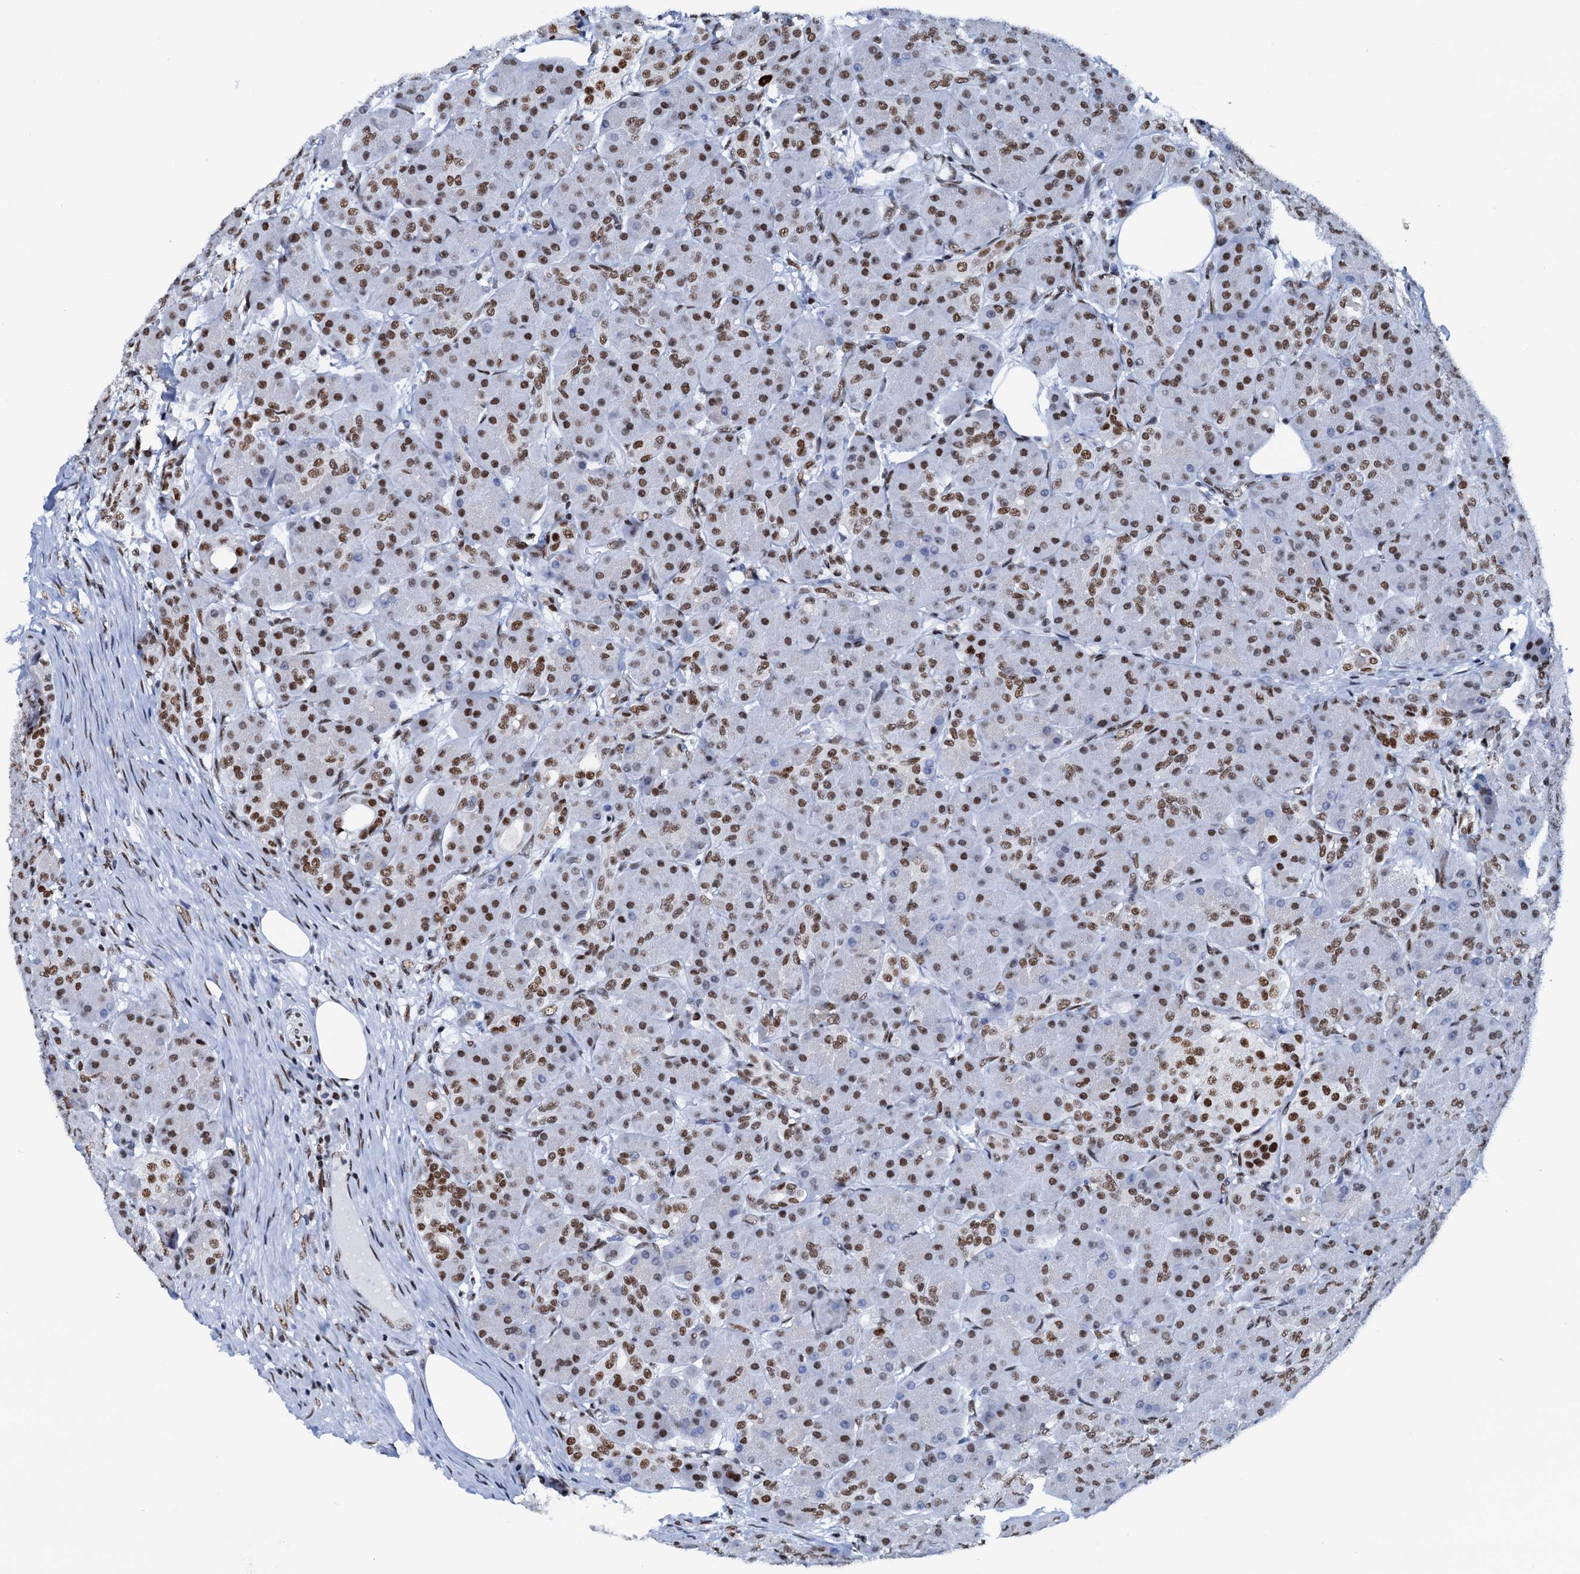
{"staining": {"intensity": "strong", "quantity": "25%-75%", "location": "nuclear"}, "tissue": "pancreas", "cell_type": "Exocrine glandular cells", "image_type": "normal", "snomed": [{"axis": "morphology", "description": "Normal tissue, NOS"}, {"axis": "topography", "description": "Pancreas"}], "caption": "Immunohistochemistry (IHC) of normal human pancreas displays high levels of strong nuclear expression in about 25%-75% of exocrine glandular cells.", "gene": "SLTM", "patient": {"sex": "male", "age": 63}}